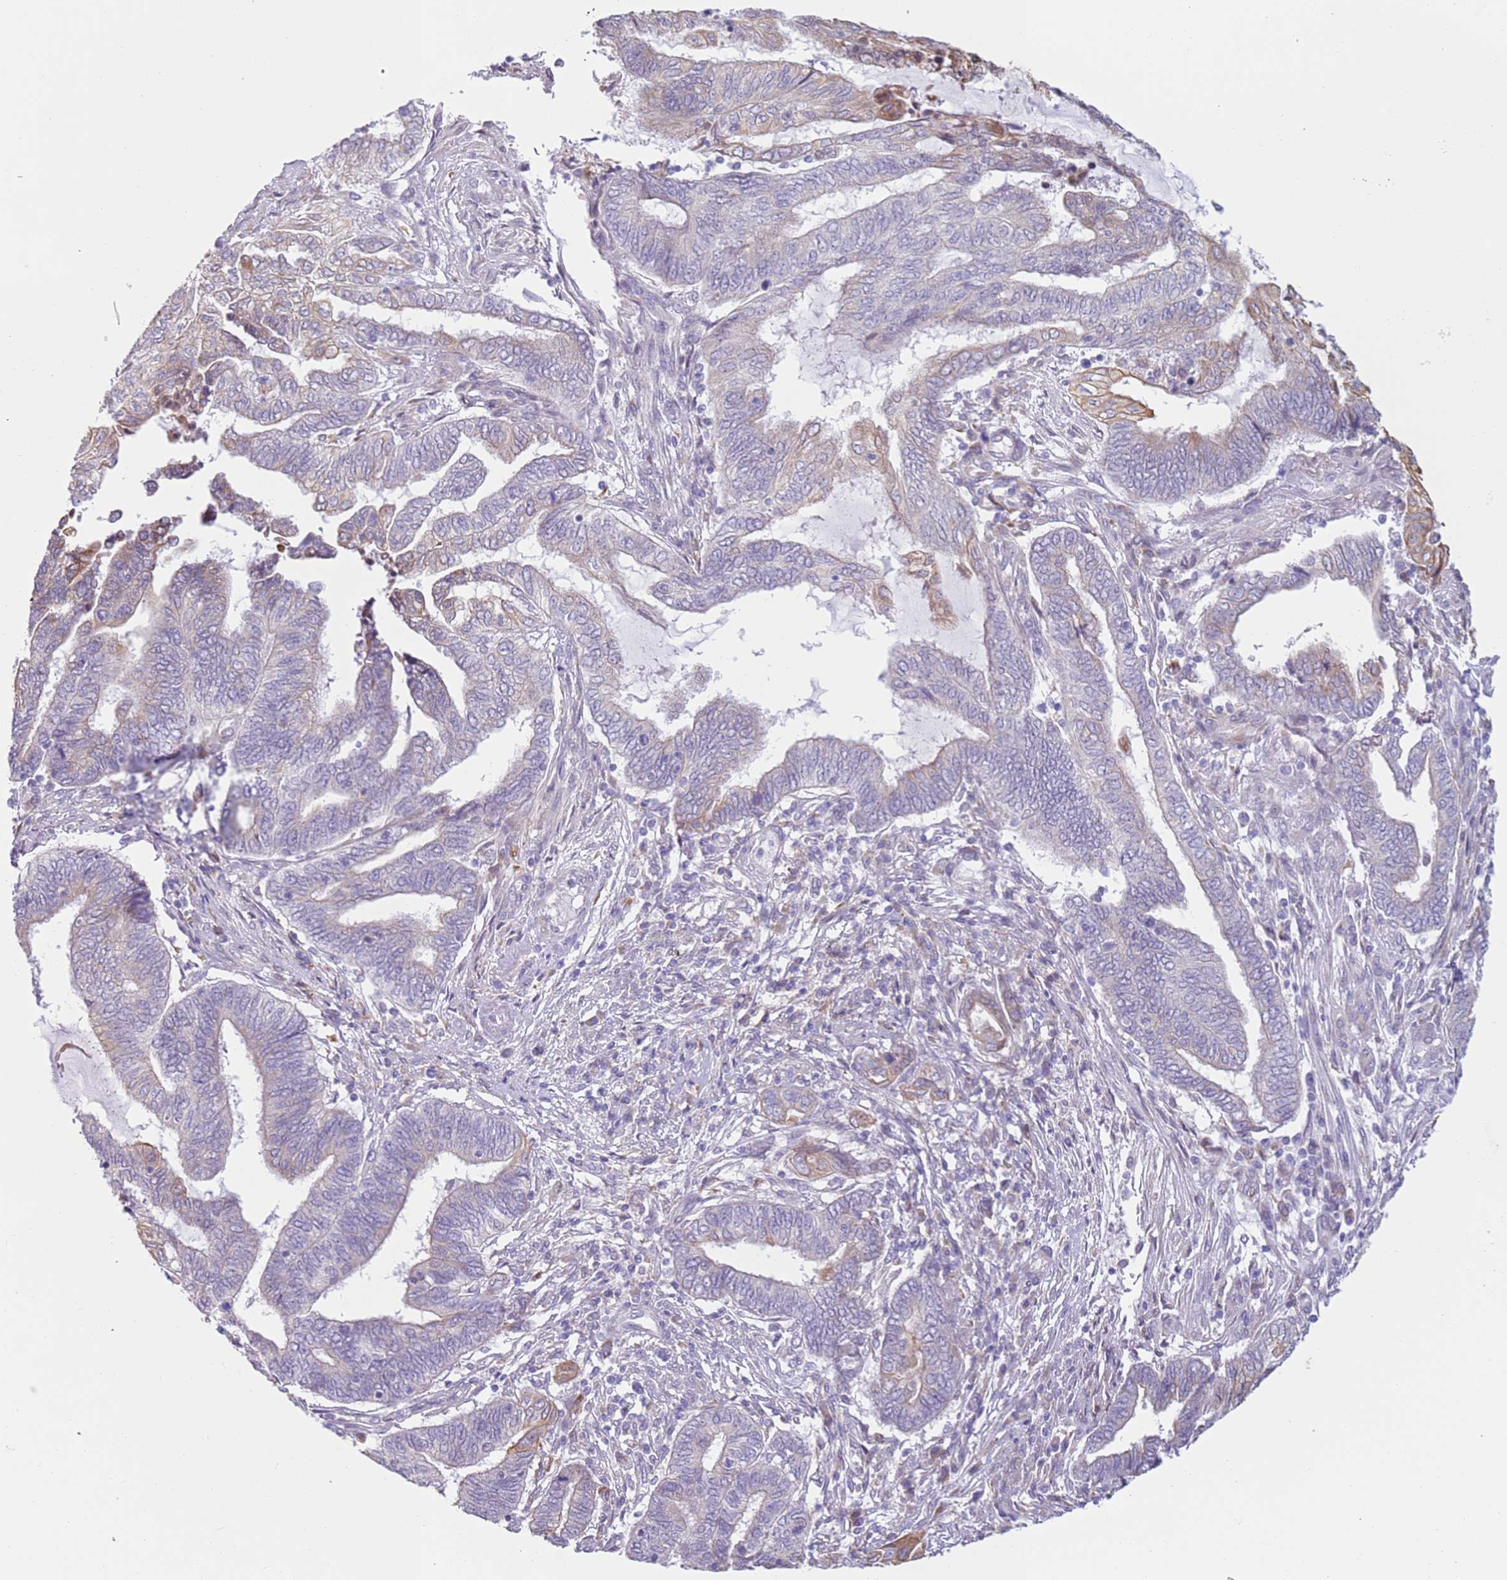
{"staining": {"intensity": "weak", "quantity": "<25%", "location": "cytoplasmic/membranous"}, "tissue": "endometrial cancer", "cell_type": "Tumor cells", "image_type": "cancer", "snomed": [{"axis": "morphology", "description": "Adenocarcinoma, NOS"}, {"axis": "topography", "description": "Uterus"}, {"axis": "topography", "description": "Endometrium"}], "caption": "Tumor cells show no significant positivity in adenocarcinoma (endometrial). (Brightfield microscopy of DAB (3,3'-diaminobenzidine) immunohistochemistry at high magnification).", "gene": "OAF", "patient": {"sex": "female", "age": 70}}